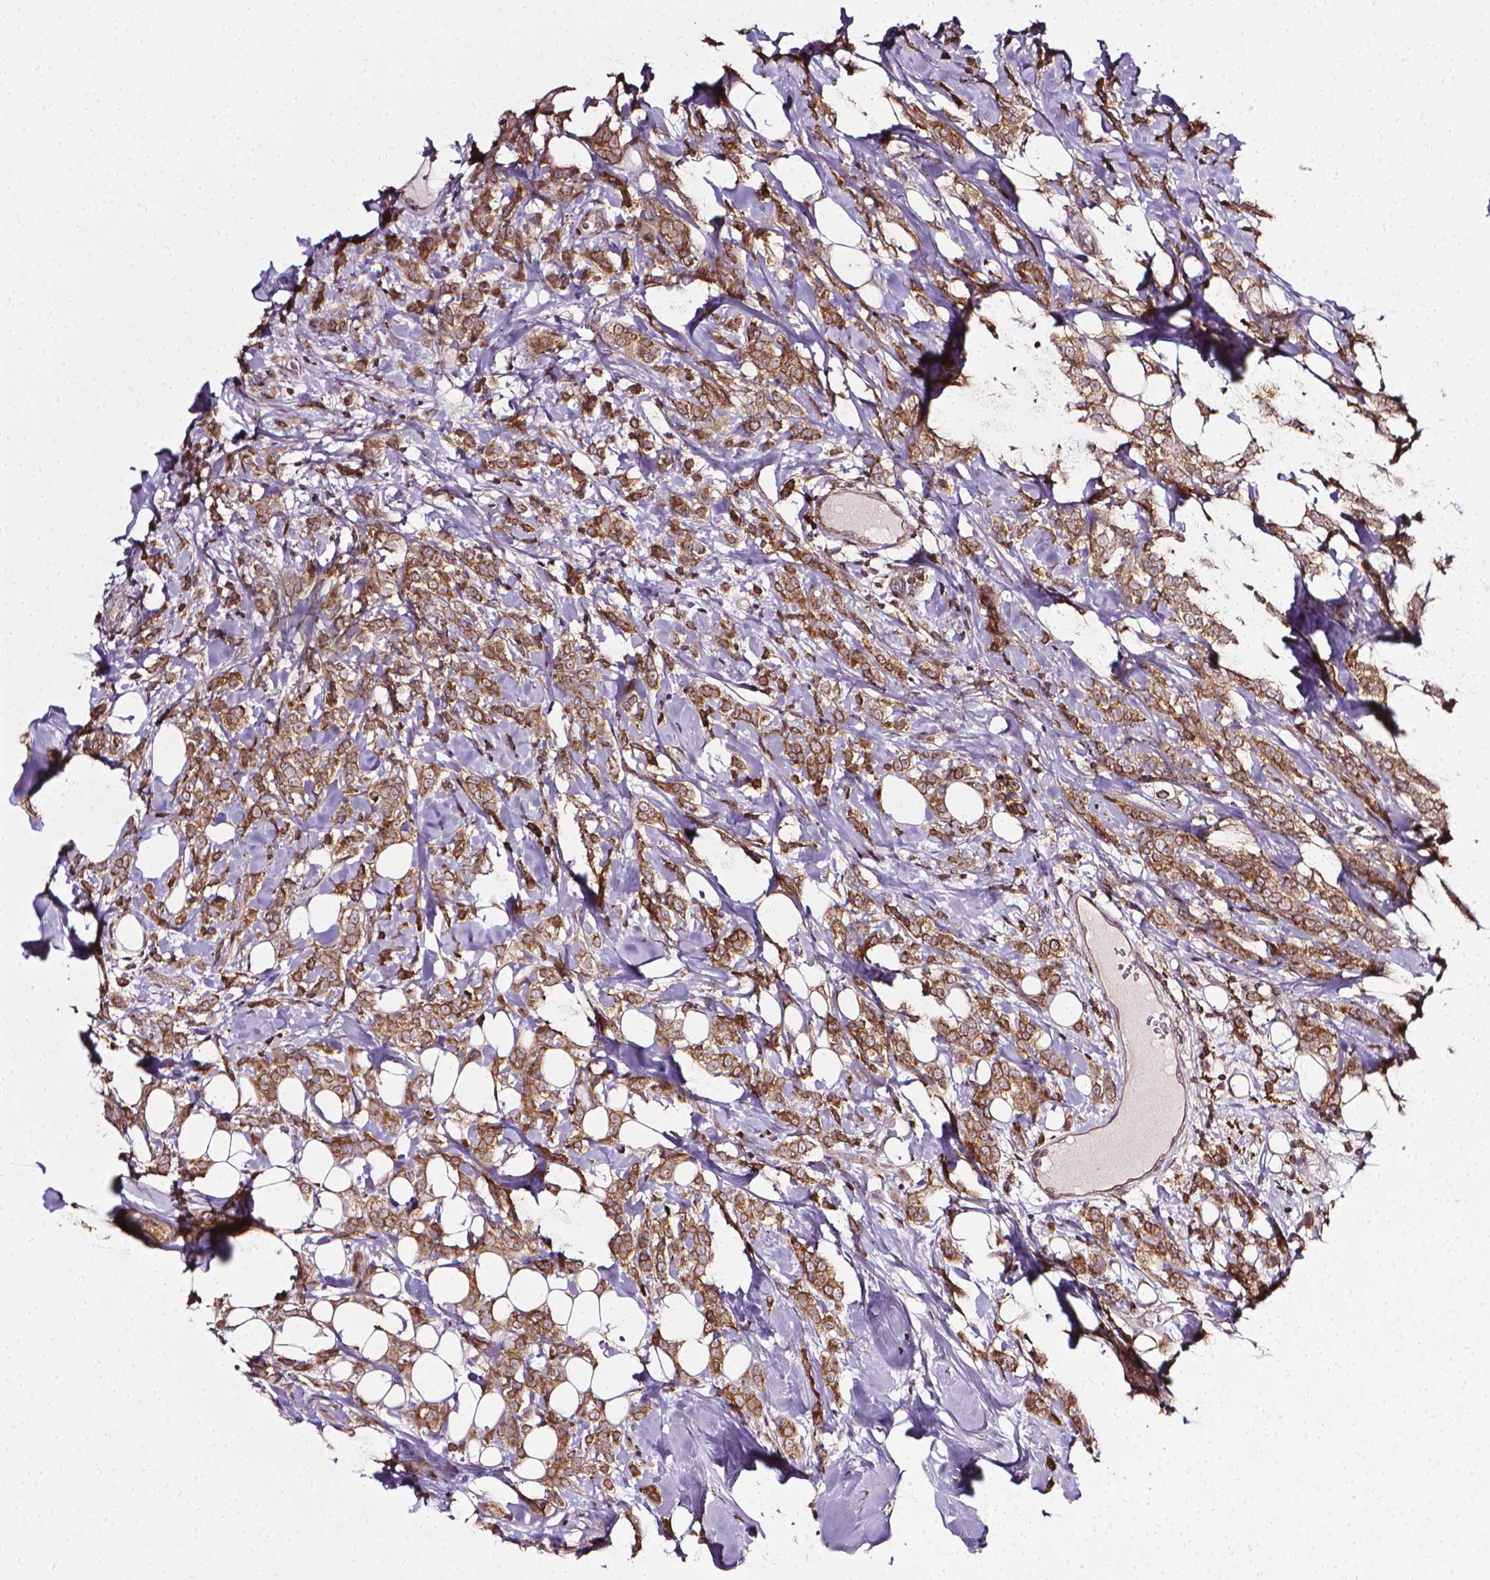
{"staining": {"intensity": "strong", "quantity": ">75%", "location": "cytoplasmic/membranous"}, "tissue": "breast cancer", "cell_type": "Tumor cells", "image_type": "cancer", "snomed": [{"axis": "morphology", "description": "Lobular carcinoma"}, {"axis": "topography", "description": "Breast"}], "caption": "DAB immunohistochemical staining of breast cancer exhibits strong cytoplasmic/membranous protein positivity in approximately >75% of tumor cells.", "gene": "PRAG1", "patient": {"sex": "female", "age": 49}}